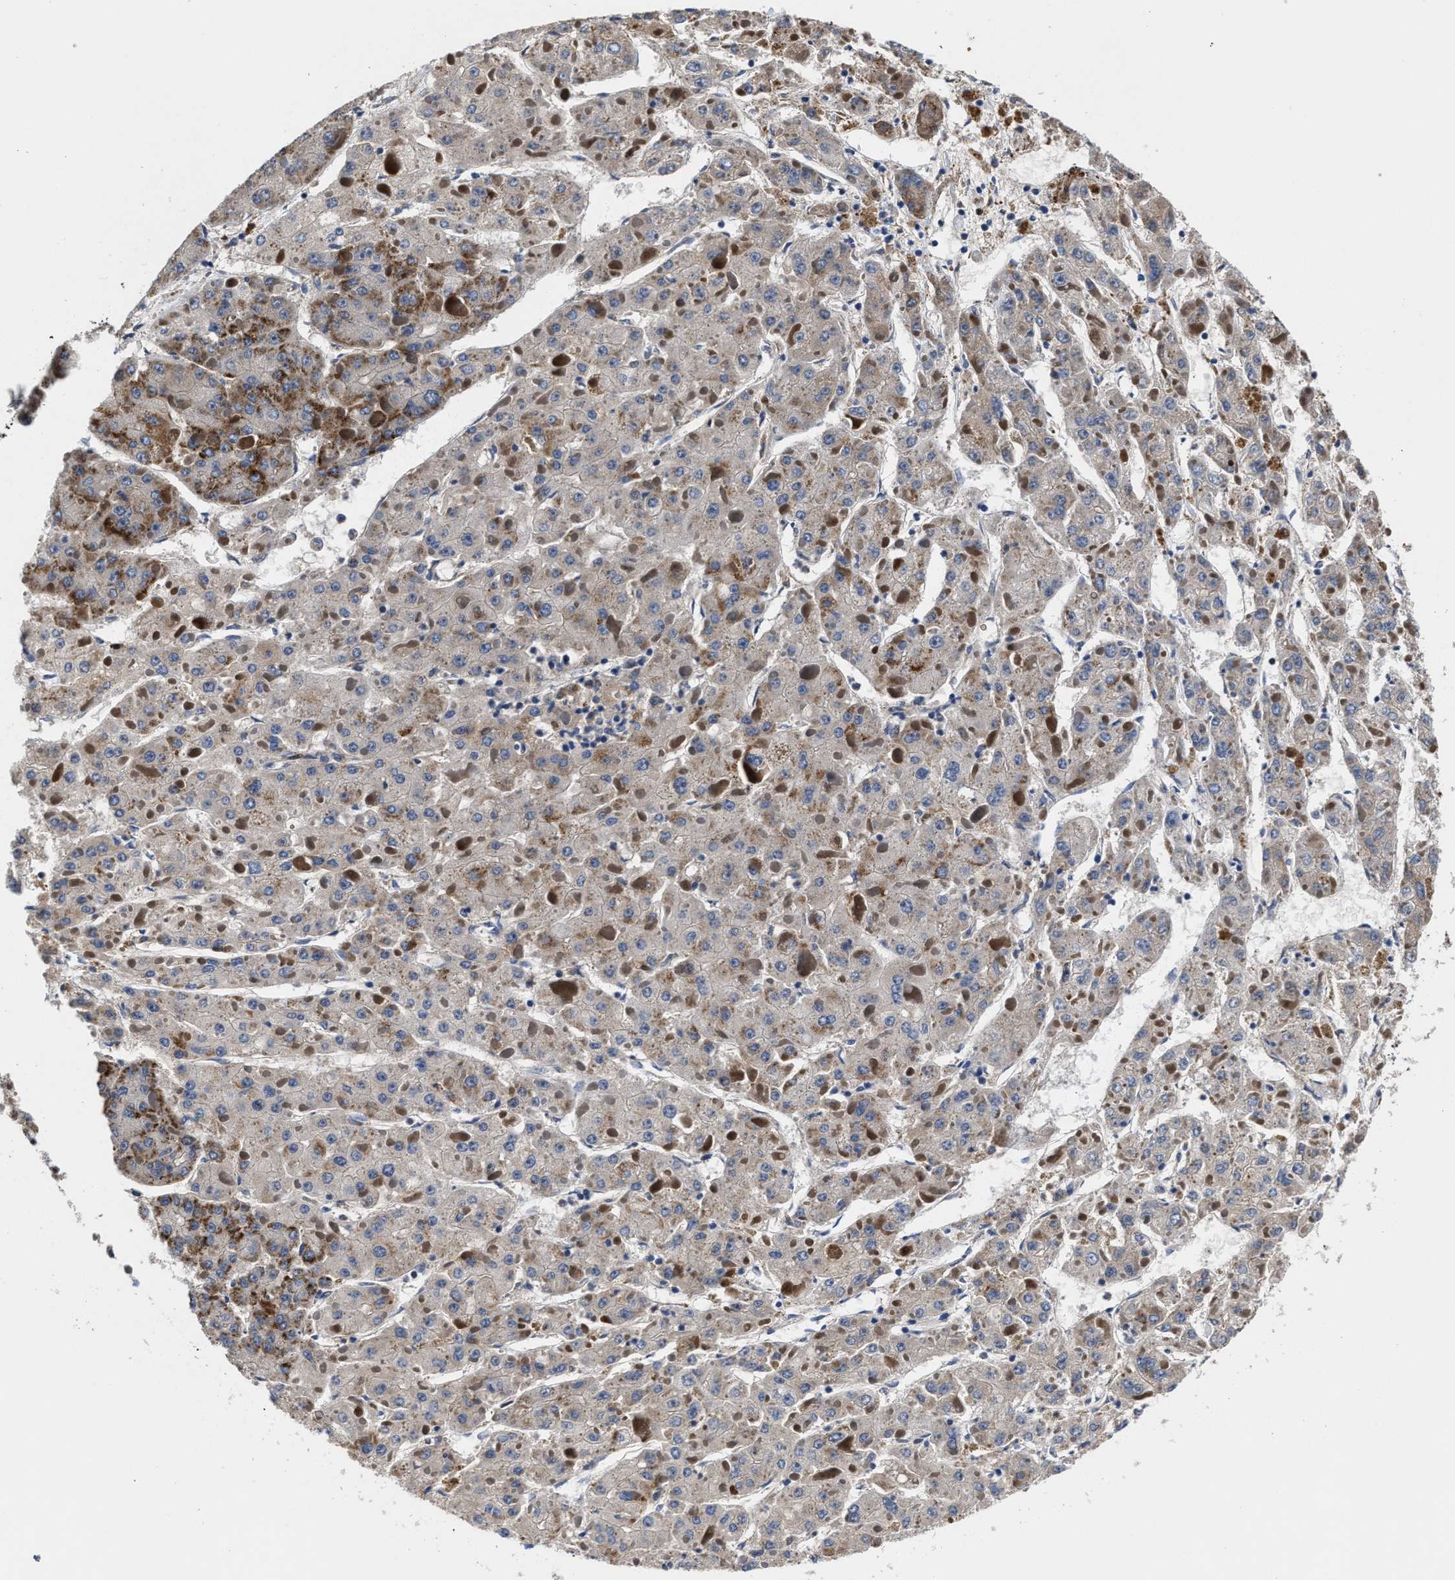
{"staining": {"intensity": "moderate", "quantity": "25%-75%", "location": "cytoplasmic/membranous"}, "tissue": "liver cancer", "cell_type": "Tumor cells", "image_type": "cancer", "snomed": [{"axis": "morphology", "description": "Carcinoma, Hepatocellular, NOS"}, {"axis": "topography", "description": "Liver"}], "caption": "Hepatocellular carcinoma (liver) stained with a brown dye exhibits moderate cytoplasmic/membranous positive positivity in about 25%-75% of tumor cells.", "gene": "SLC12A2", "patient": {"sex": "female", "age": 73}}